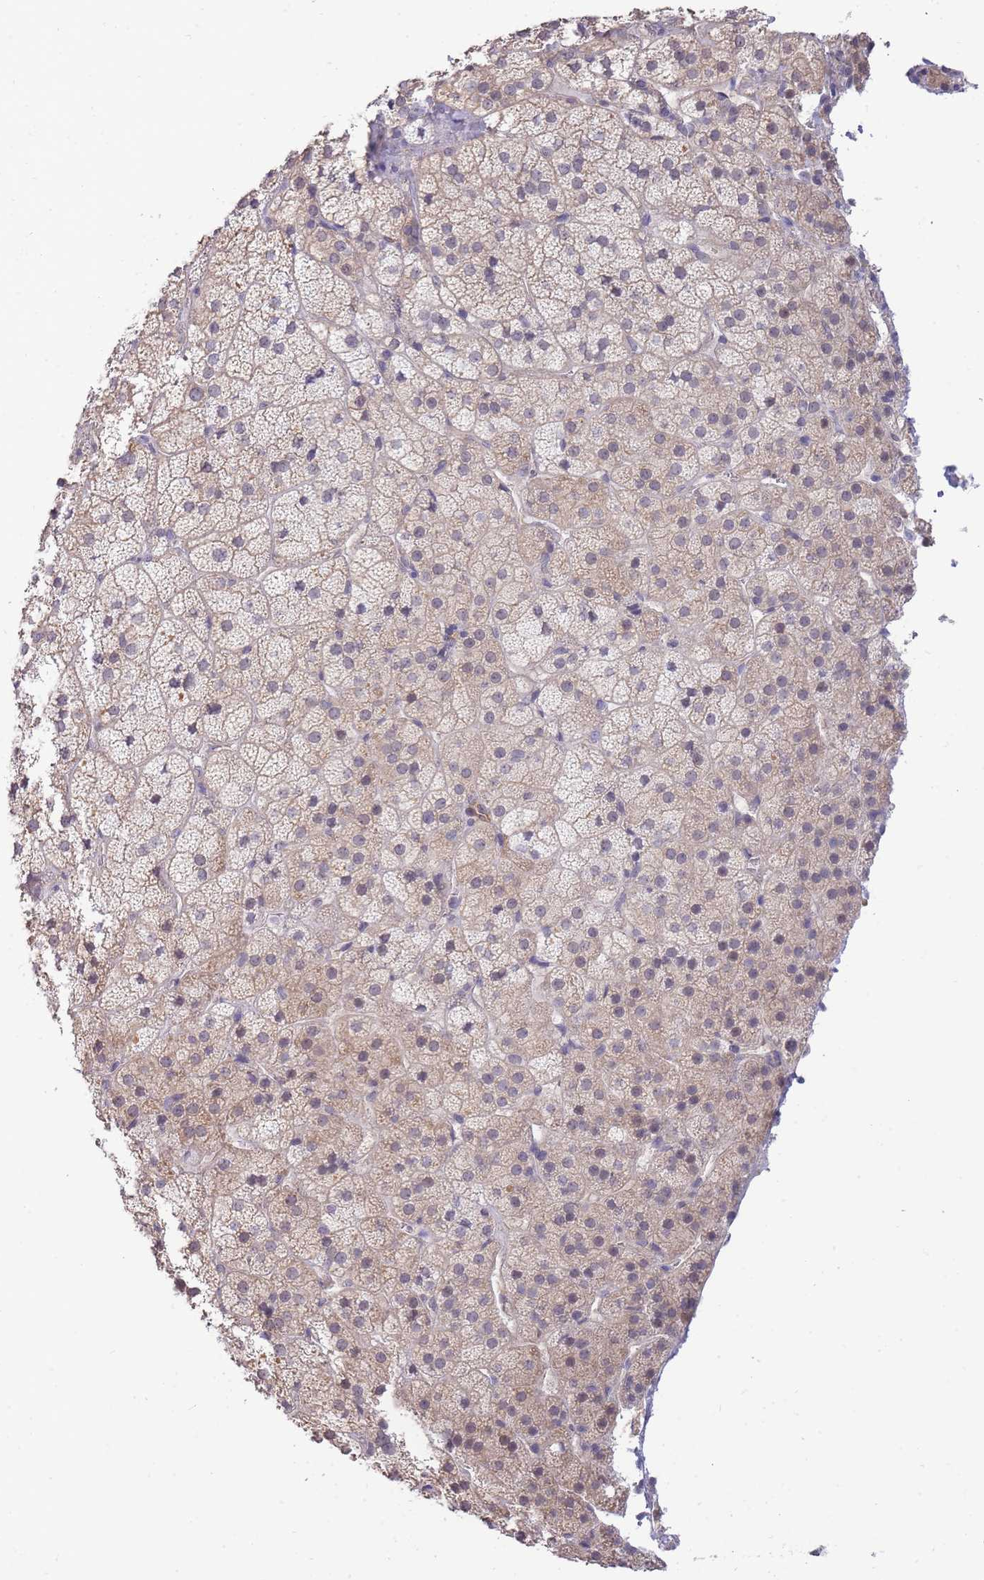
{"staining": {"intensity": "weak", "quantity": "<25%", "location": "cytoplasmic/membranous"}, "tissue": "adrenal gland", "cell_type": "Glandular cells", "image_type": "normal", "snomed": [{"axis": "morphology", "description": "Normal tissue, NOS"}, {"axis": "topography", "description": "Adrenal gland"}], "caption": "The micrograph shows no significant staining in glandular cells of adrenal gland.", "gene": "C19orf25", "patient": {"sex": "female", "age": 70}}